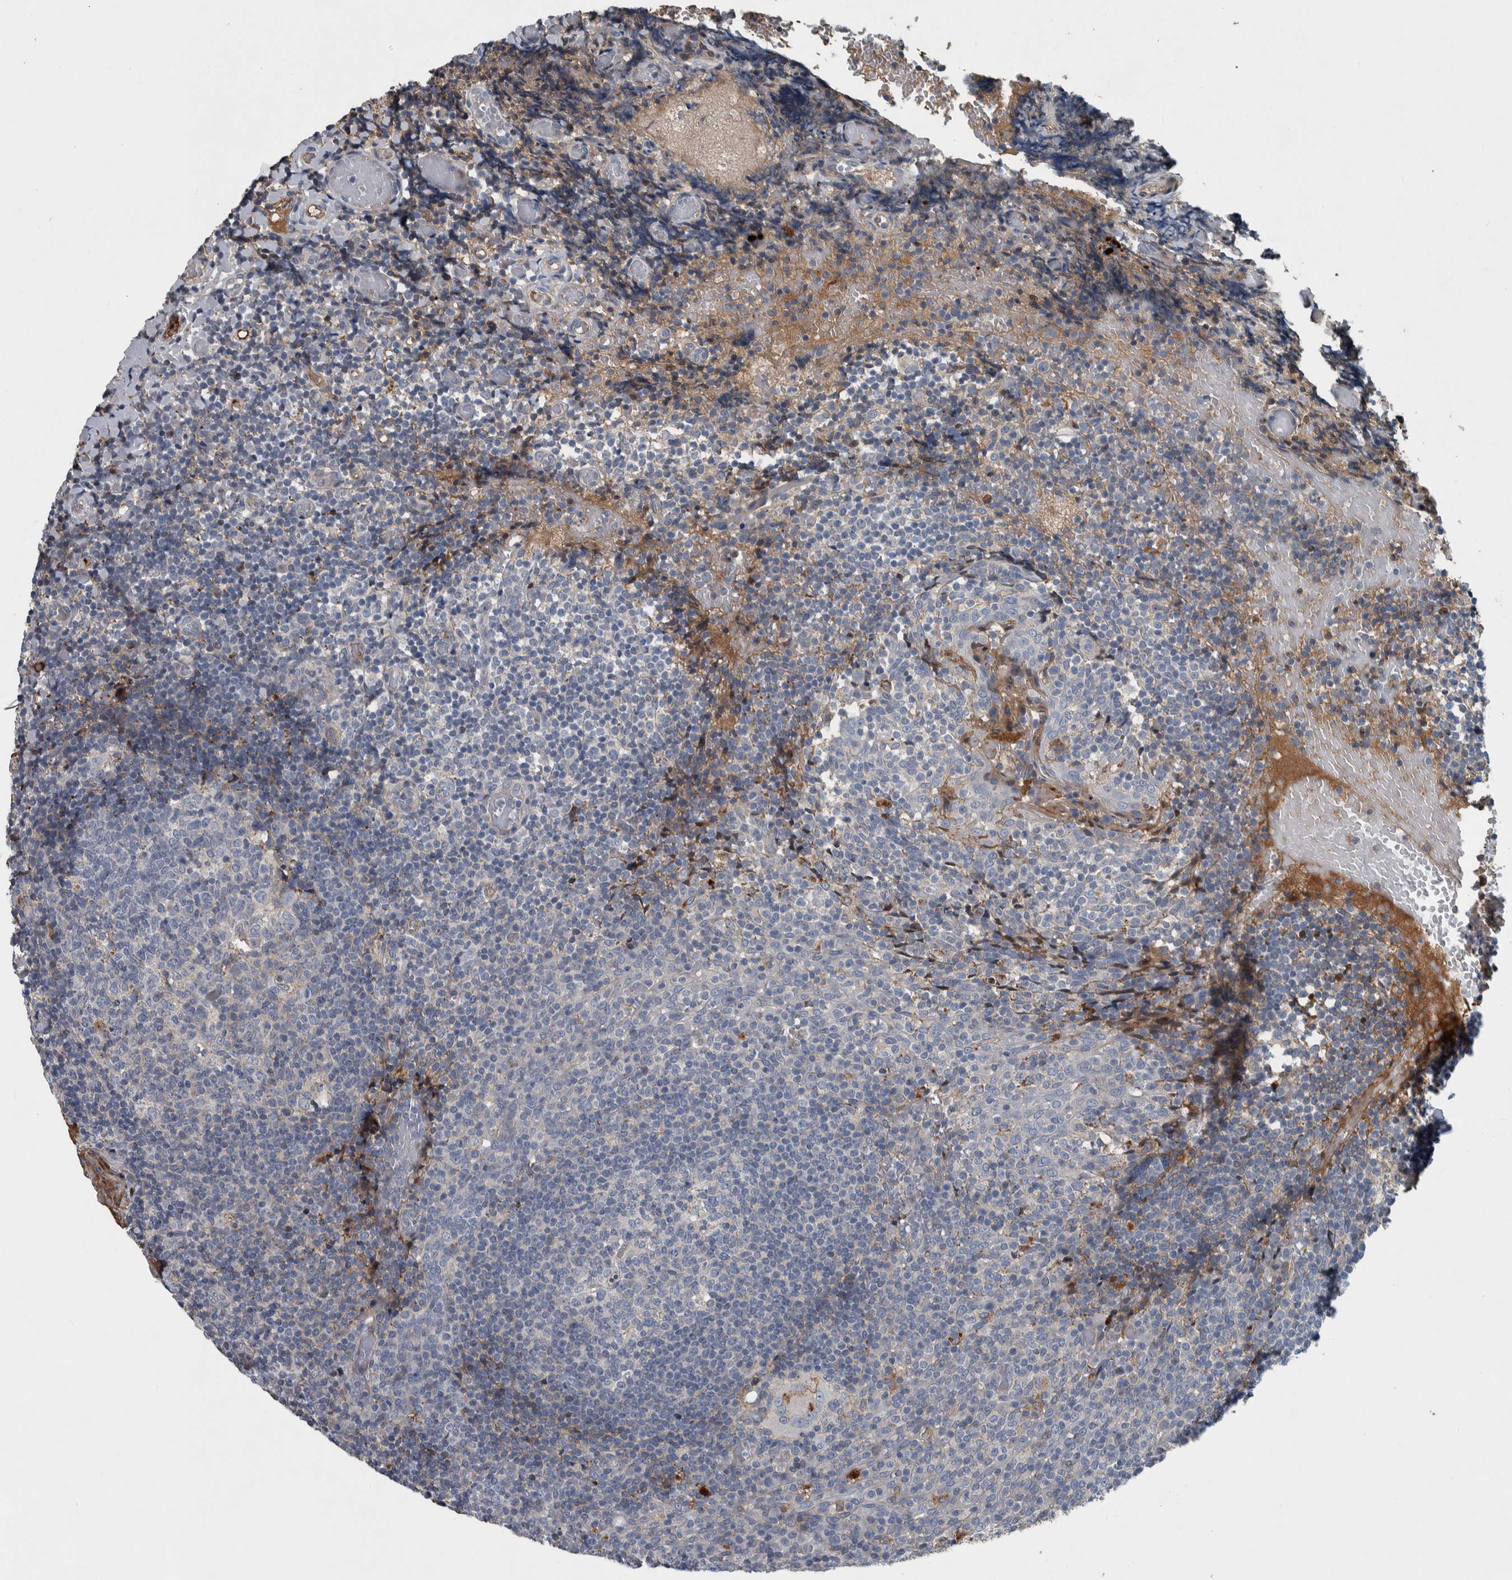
{"staining": {"intensity": "negative", "quantity": "none", "location": "none"}, "tissue": "tonsil", "cell_type": "Germinal center cells", "image_type": "normal", "snomed": [{"axis": "morphology", "description": "Normal tissue, NOS"}, {"axis": "topography", "description": "Tonsil"}], "caption": "Immunohistochemistry photomicrograph of normal tonsil: human tonsil stained with DAB (3,3'-diaminobenzidine) displays no significant protein positivity in germinal center cells. (Stains: DAB immunohistochemistry with hematoxylin counter stain, Microscopy: brightfield microscopy at high magnification).", "gene": "SERPINC1", "patient": {"sex": "female", "age": 19}}